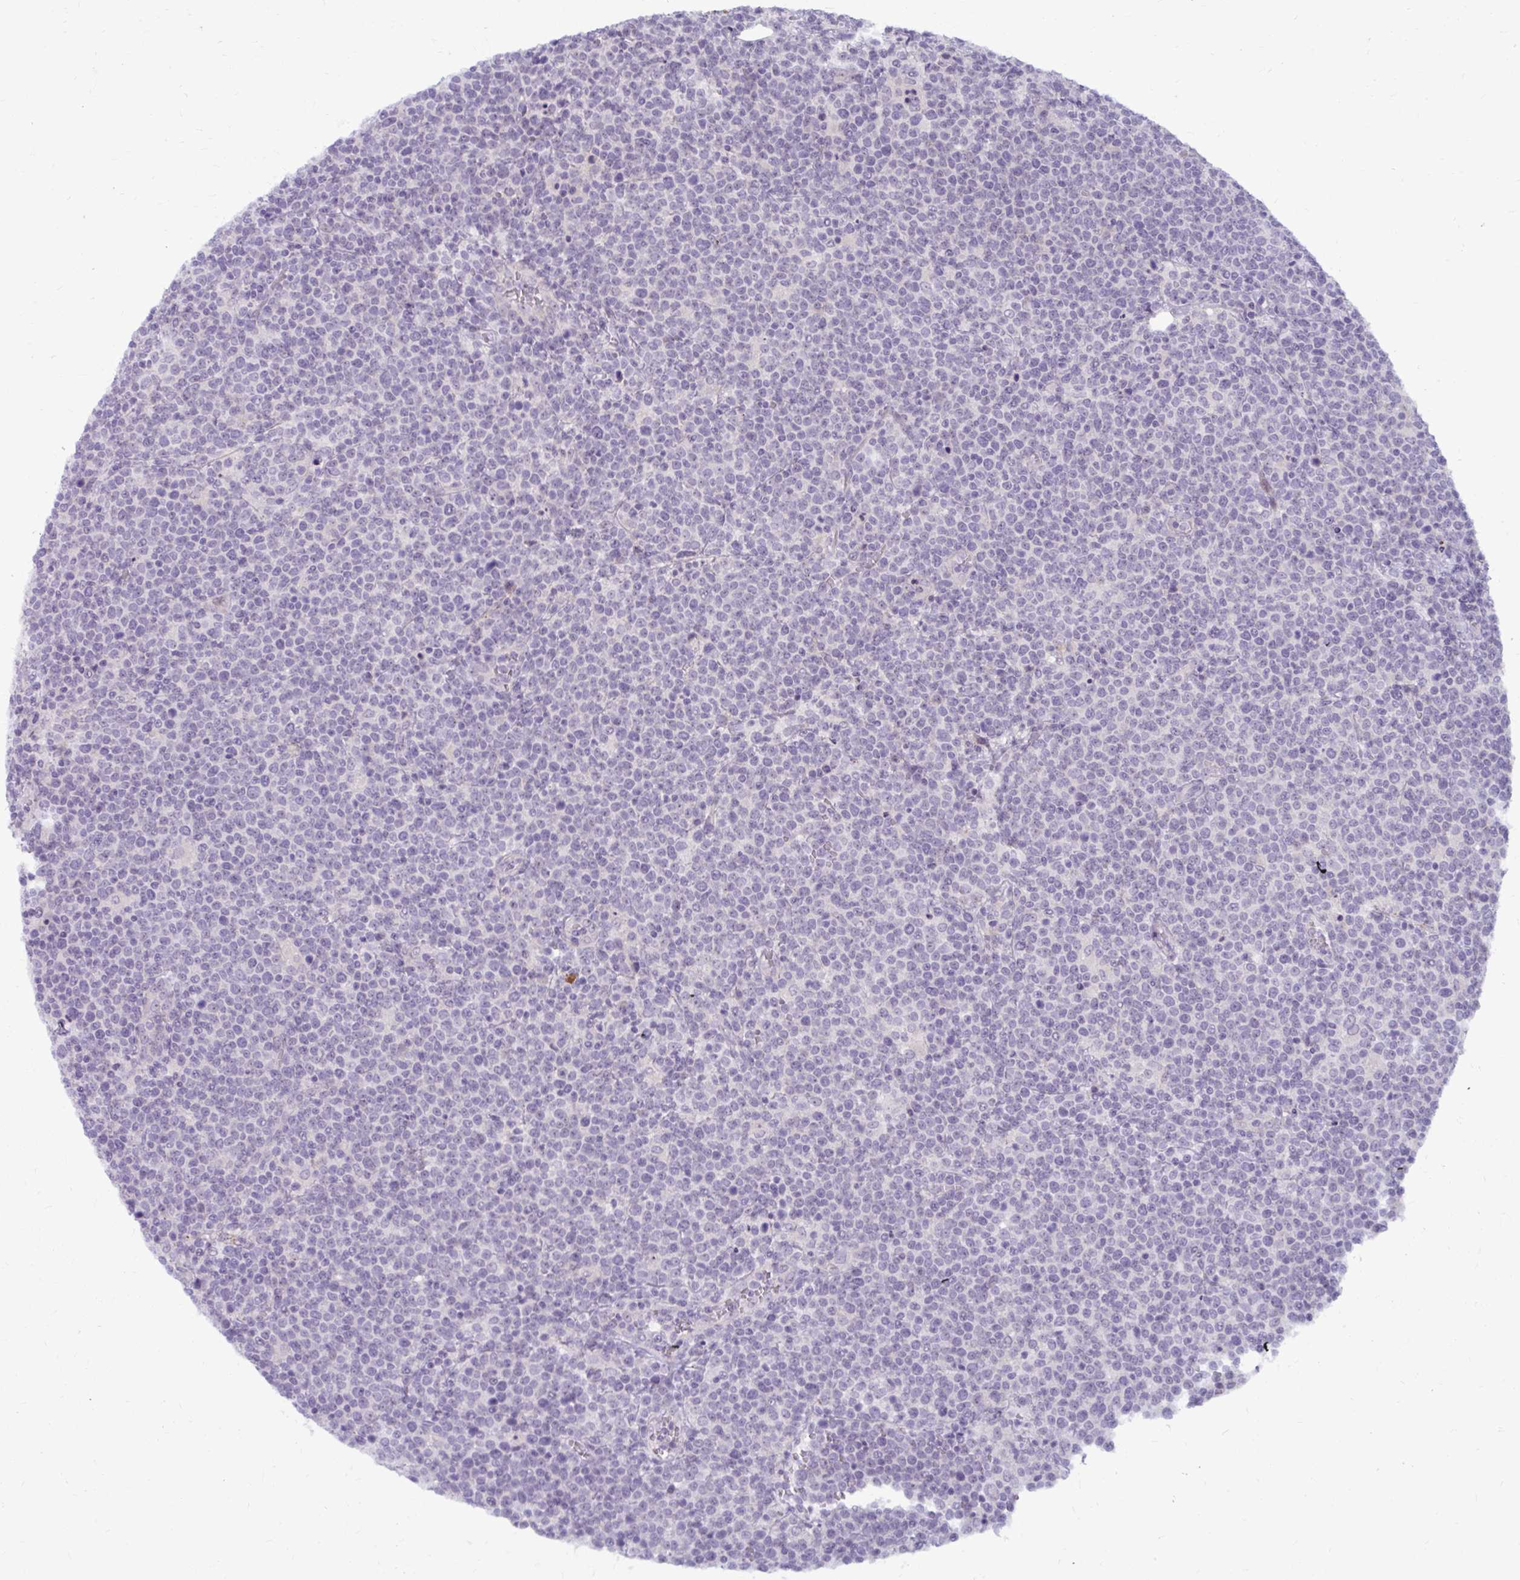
{"staining": {"intensity": "negative", "quantity": "none", "location": "none"}, "tissue": "lymphoma", "cell_type": "Tumor cells", "image_type": "cancer", "snomed": [{"axis": "morphology", "description": "Malignant lymphoma, non-Hodgkin's type, High grade"}, {"axis": "topography", "description": "Lymph node"}], "caption": "Human lymphoma stained for a protein using IHC shows no staining in tumor cells.", "gene": "MUS81", "patient": {"sex": "male", "age": 61}}